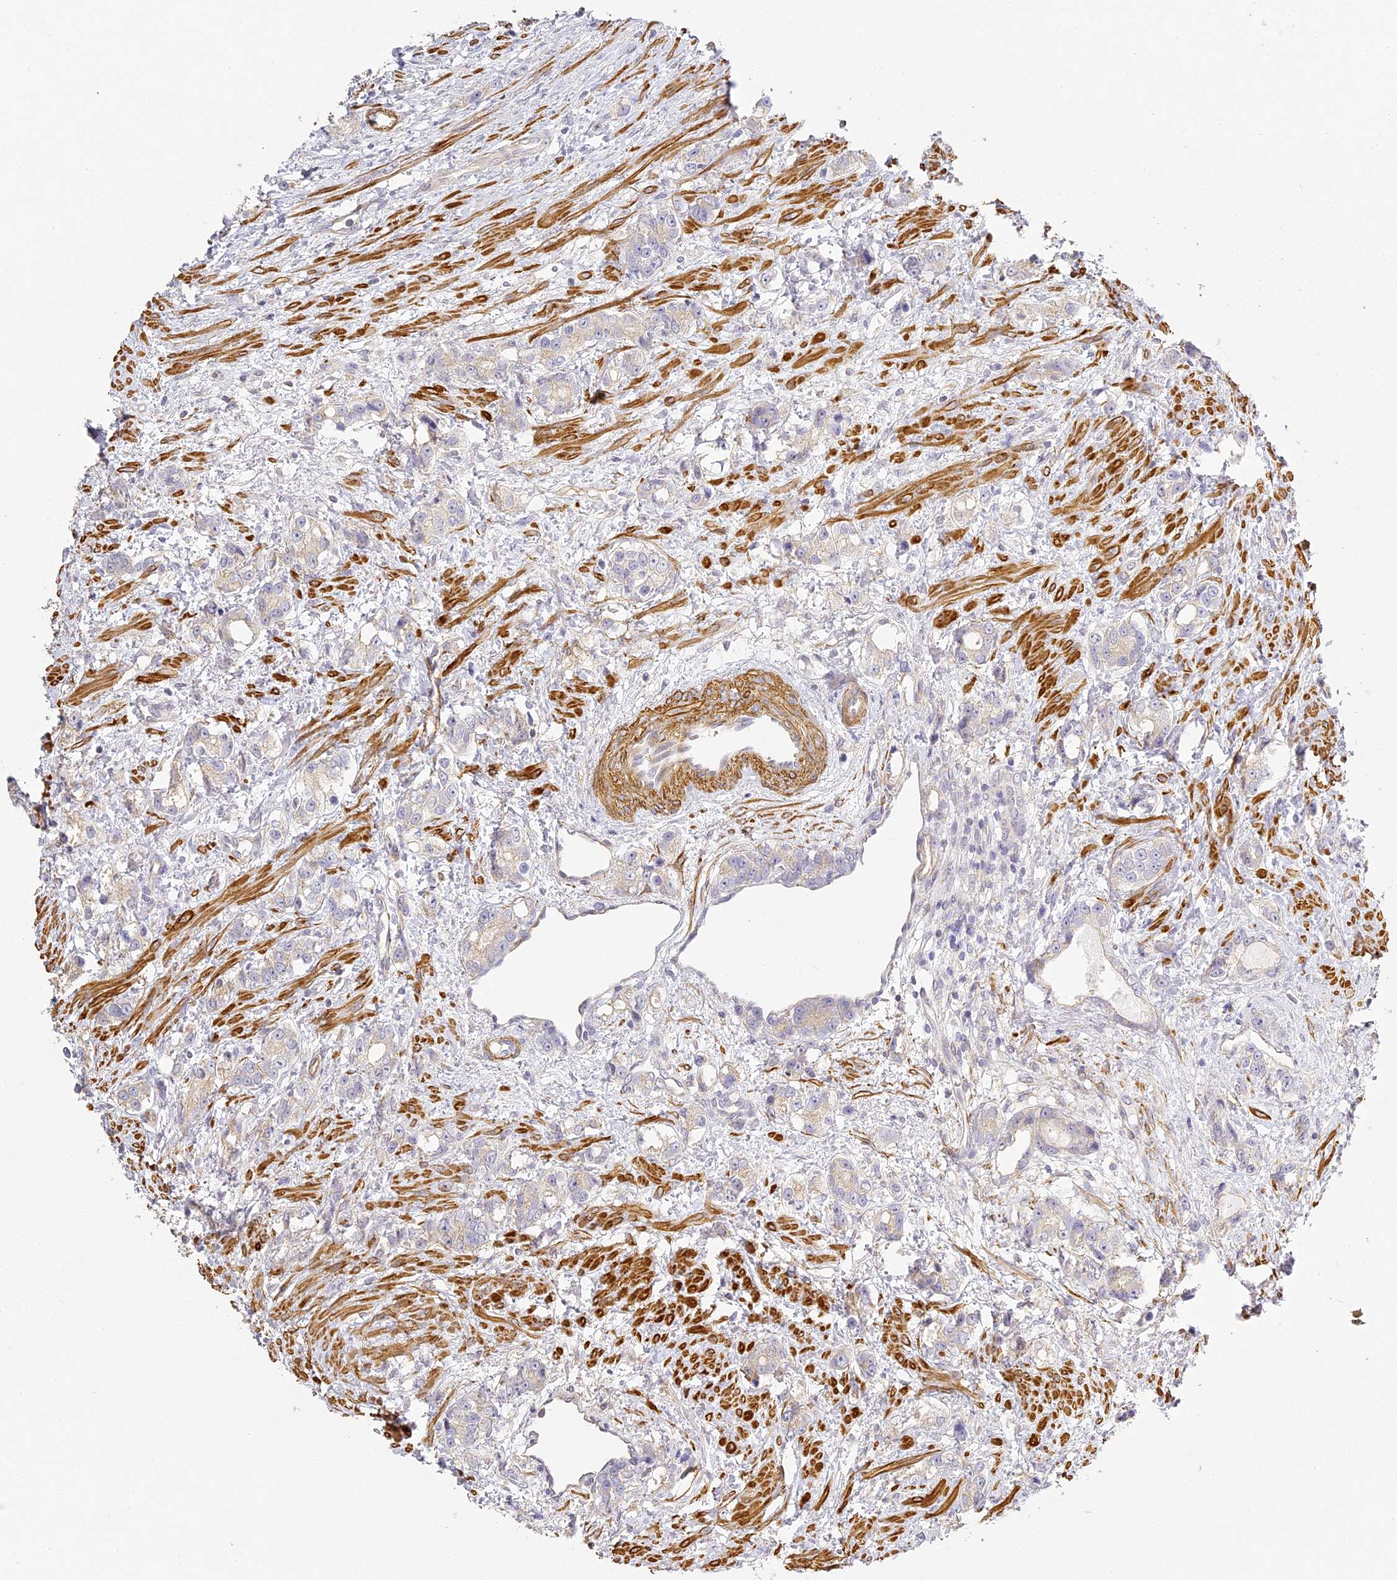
{"staining": {"intensity": "negative", "quantity": "none", "location": "none"}, "tissue": "prostate cancer", "cell_type": "Tumor cells", "image_type": "cancer", "snomed": [{"axis": "morphology", "description": "Adenocarcinoma, High grade"}, {"axis": "topography", "description": "Prostate"}], "caption": "Immunohistochemistry image of human adenocarcinoma (high-grade) (prostate) stained for a protein (brown), which demonstrates no staining in tumor cells.", "gene": "MED28", "patient": {"sex": "male", "age": 63}}